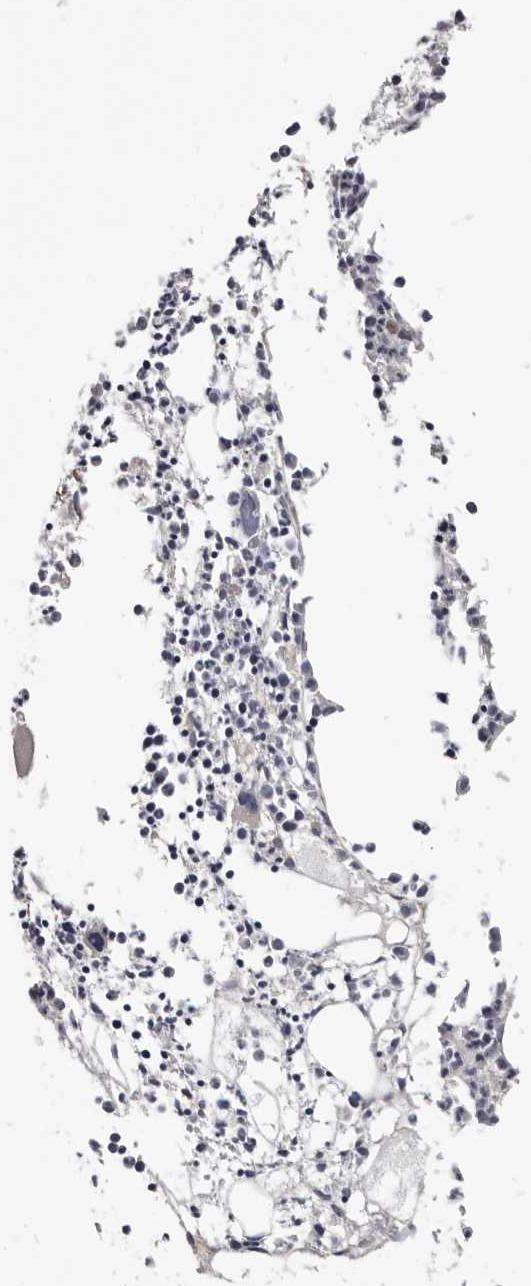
{"staining": {"intensity": "negative", "quantity": "none", "location": "none"}, "tissue": "bone marrow", "cell_type": "Hematopoietic cells", "image_type": "normal", "snomed": [{"axis": "morphology", "description": "Normal tissue, NOS"}, {"axis": "morphology", "description": "Inflammation, NOS"}, {"axis": "topography", "description": "Bone marrow"}], "caption": "This histopathology image is of unremarkable bone marrow stained with immunohistochemistry to label a protein in brown with the nuclei are counter-stained blue. There is no positivity in hematopoietic cells. The staining is performed using DAB brown chromogen with nuclei counter-stained in using hematoxylin.", "gene": "CGN", "patient": {"sex": "female", "age": 62}}